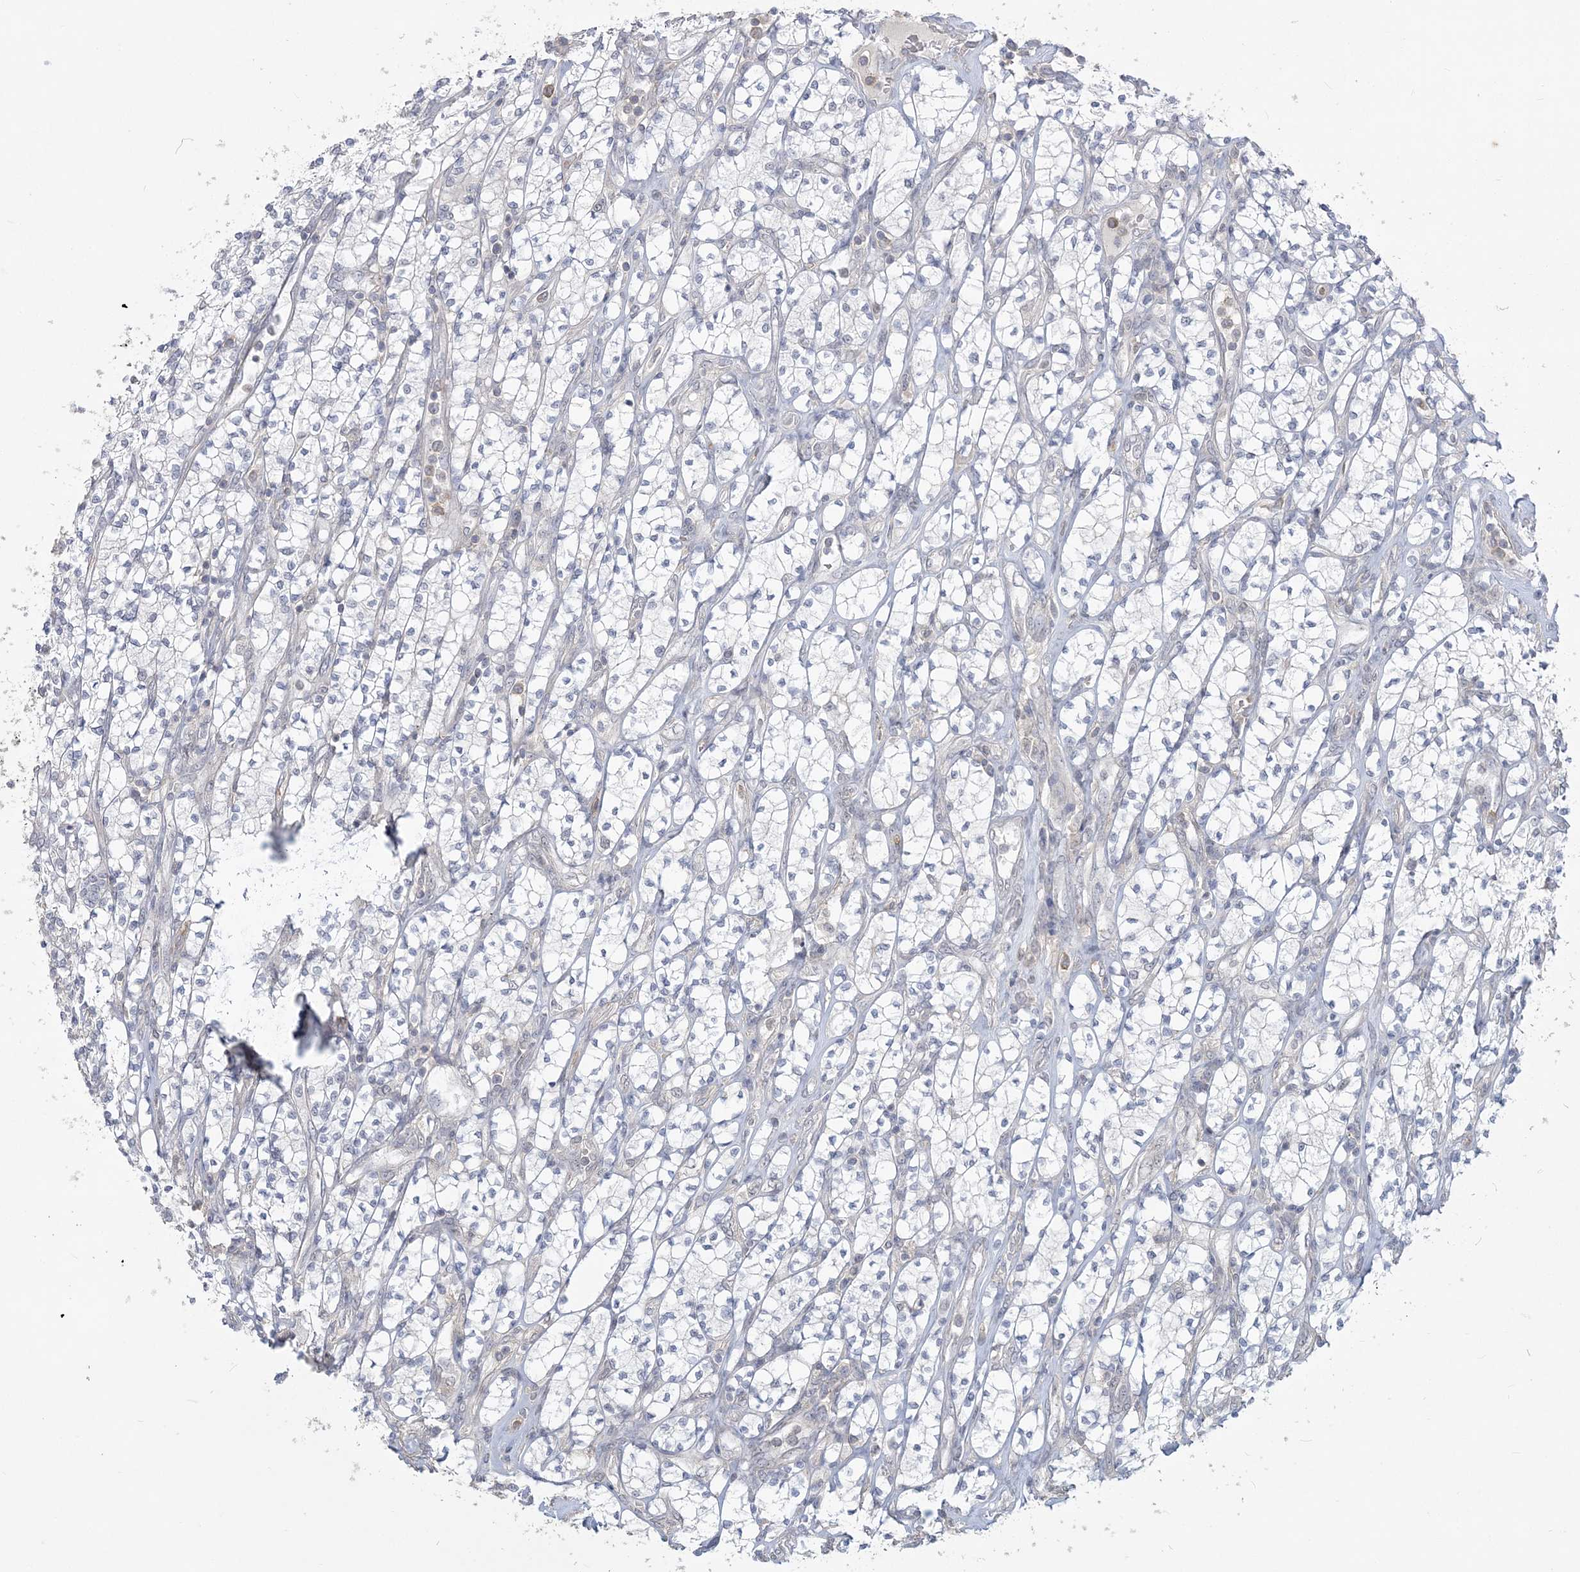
{"staining": {"intensity": "negative", "quantity": "none", "location": "none"}, "tissue": "renal cancer", "cell_type": "Tumor cells", "image_type": "cancer", "snomed": [{"axis": "morphology", "description": "Adenocarcinoma, NOS"}, {"axis": "topography", "description": "Kidney"}], "caption": "Human renal adenocarcinoma stained for a protein using IHC shows no expression in tumor cells.", "gene": "ANKS1A", "patient": {"sex": "male", "age": 77}}